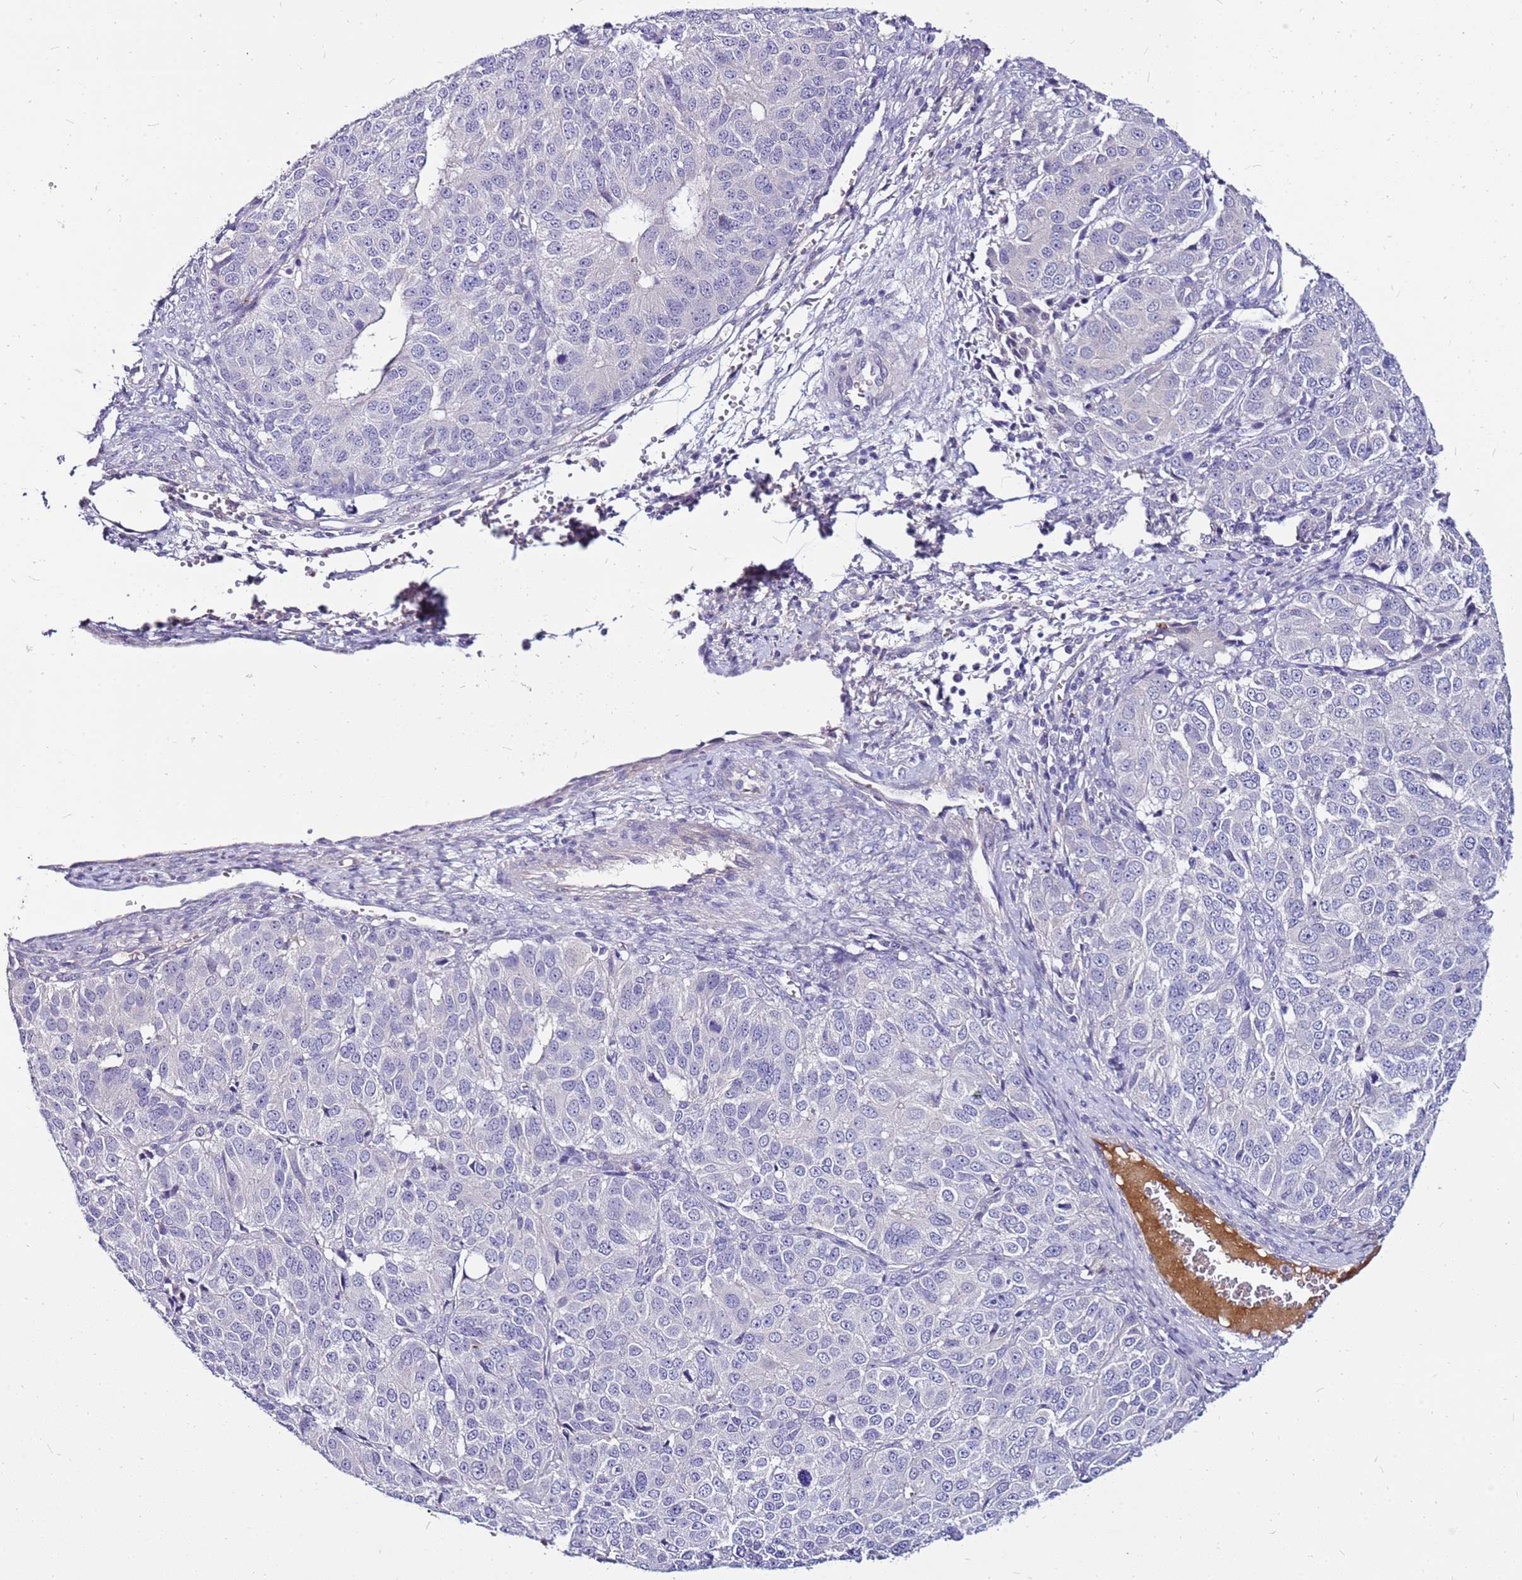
{"staining": {"intensity": "negative", "quantity": "none", "location": "none"}, "tissue": "ovarian cancer", "cell_type": "Tumor cells", "image_type": "cancer", "snomed": [{"axis": "morphology", "description": "Carcinoma, endometroid"}, {"axis": "topography", "description": "Ovary"}], "caption": "Ovarian endometroid carcinoma stained for a protein using immunohistochemistry (IHC) demonstrates no positivity tumor cells.", "gene": "DCDC2B", "patient": {"sex": "female", "age": 51}}